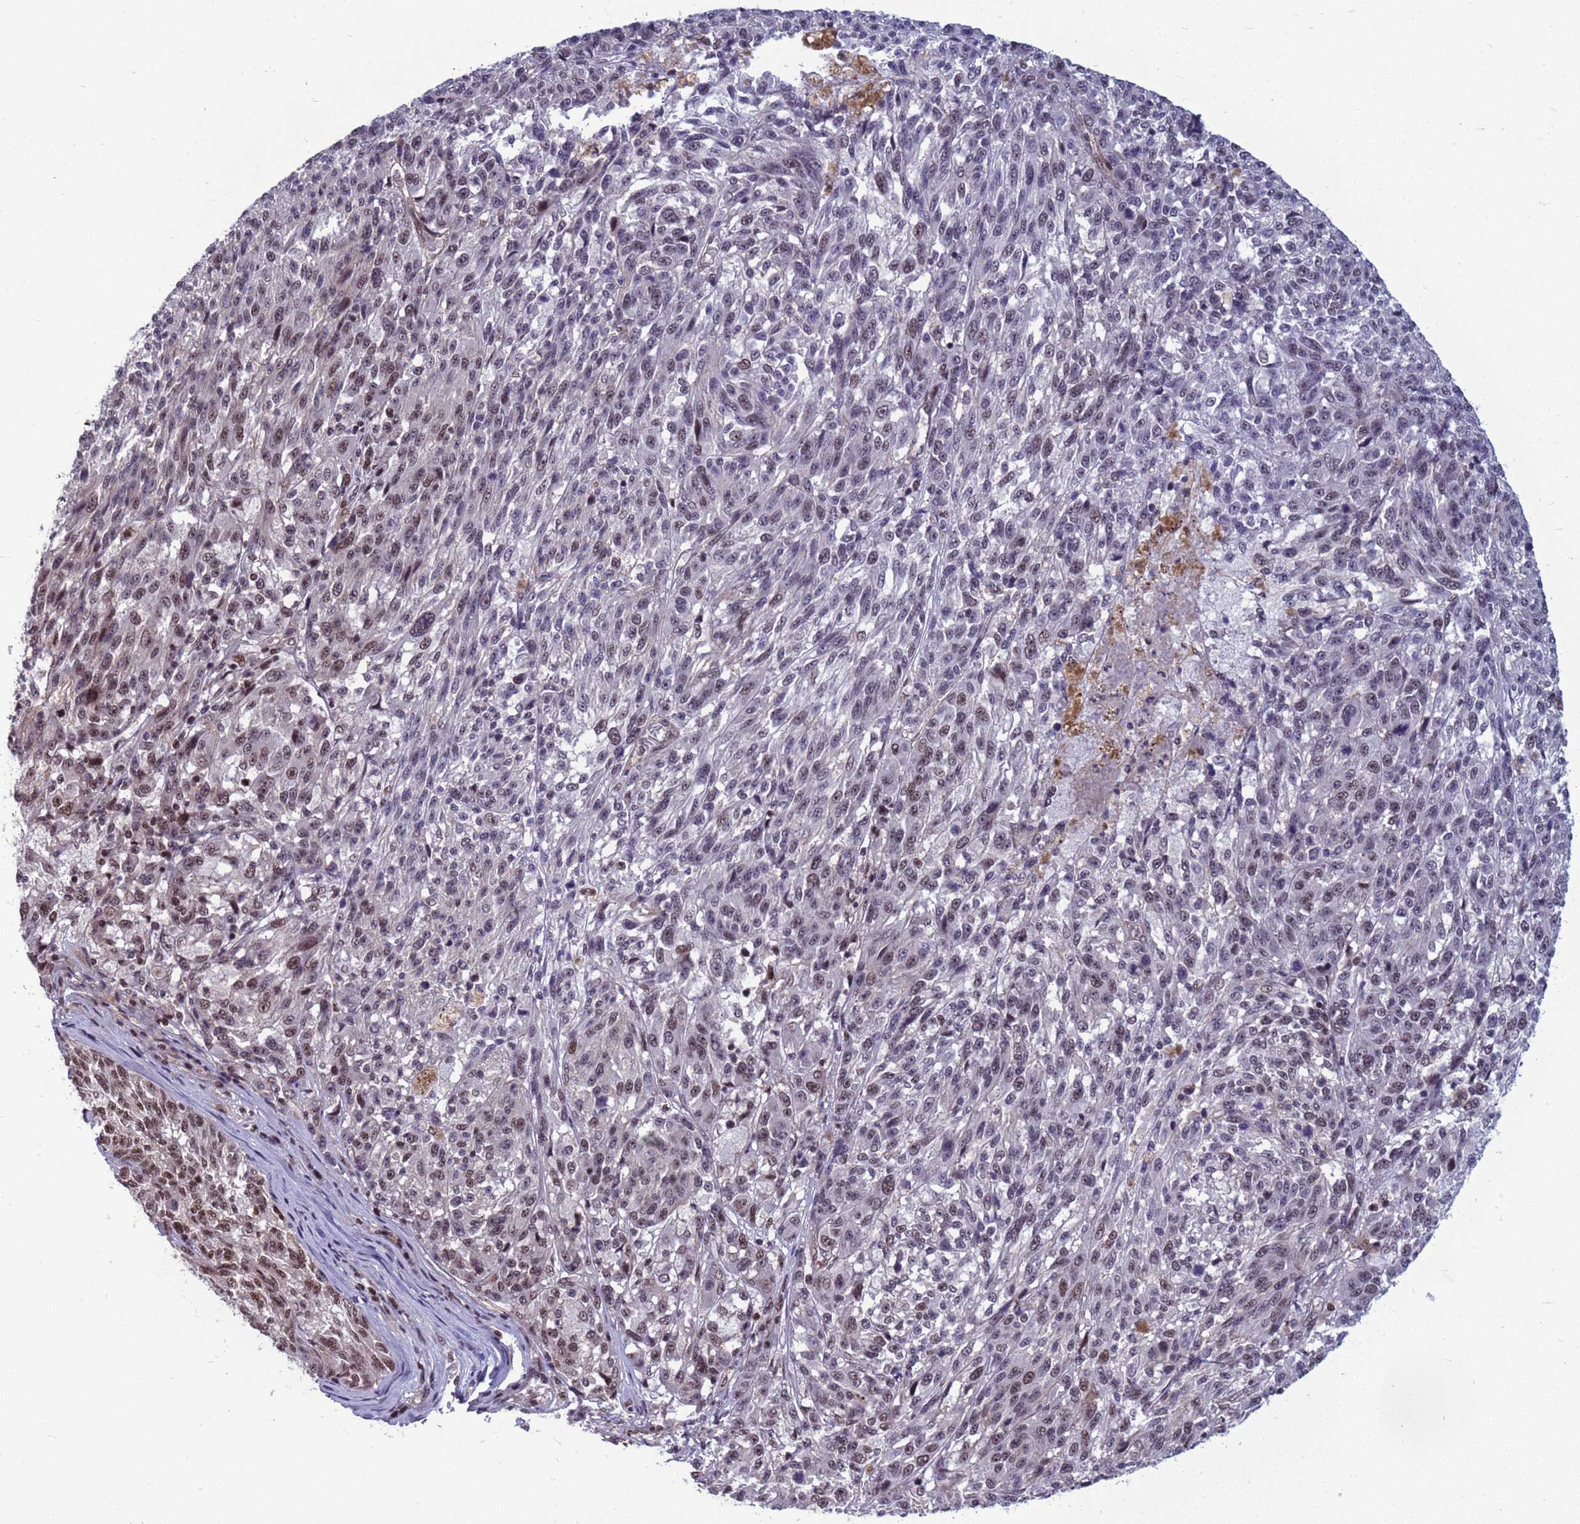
{"staining": {"intensity": "moderate", "quantity": "<25%", "location": "nuclear"}, "tissue": "melanoma", "cell_type": "Tumor cells", "image_type": "cancer", "snomed": [{"axis": "morphology", "description": "Malignant melanoma, NOS"}, {"axis": "topography", "description": "Skin"}], "caption": "Immunohistochemistry (IHC) histopathology image of neoplastic tissue: melanoma stained using immunohistochemistry (IHC) exhibits low levels of moderate protein expression localized specifically in the nuclear of tumor cells, appearing as a nuclear brown color.", "gene": "NSL1", "patient": {"sex": "male", "age": 53}}